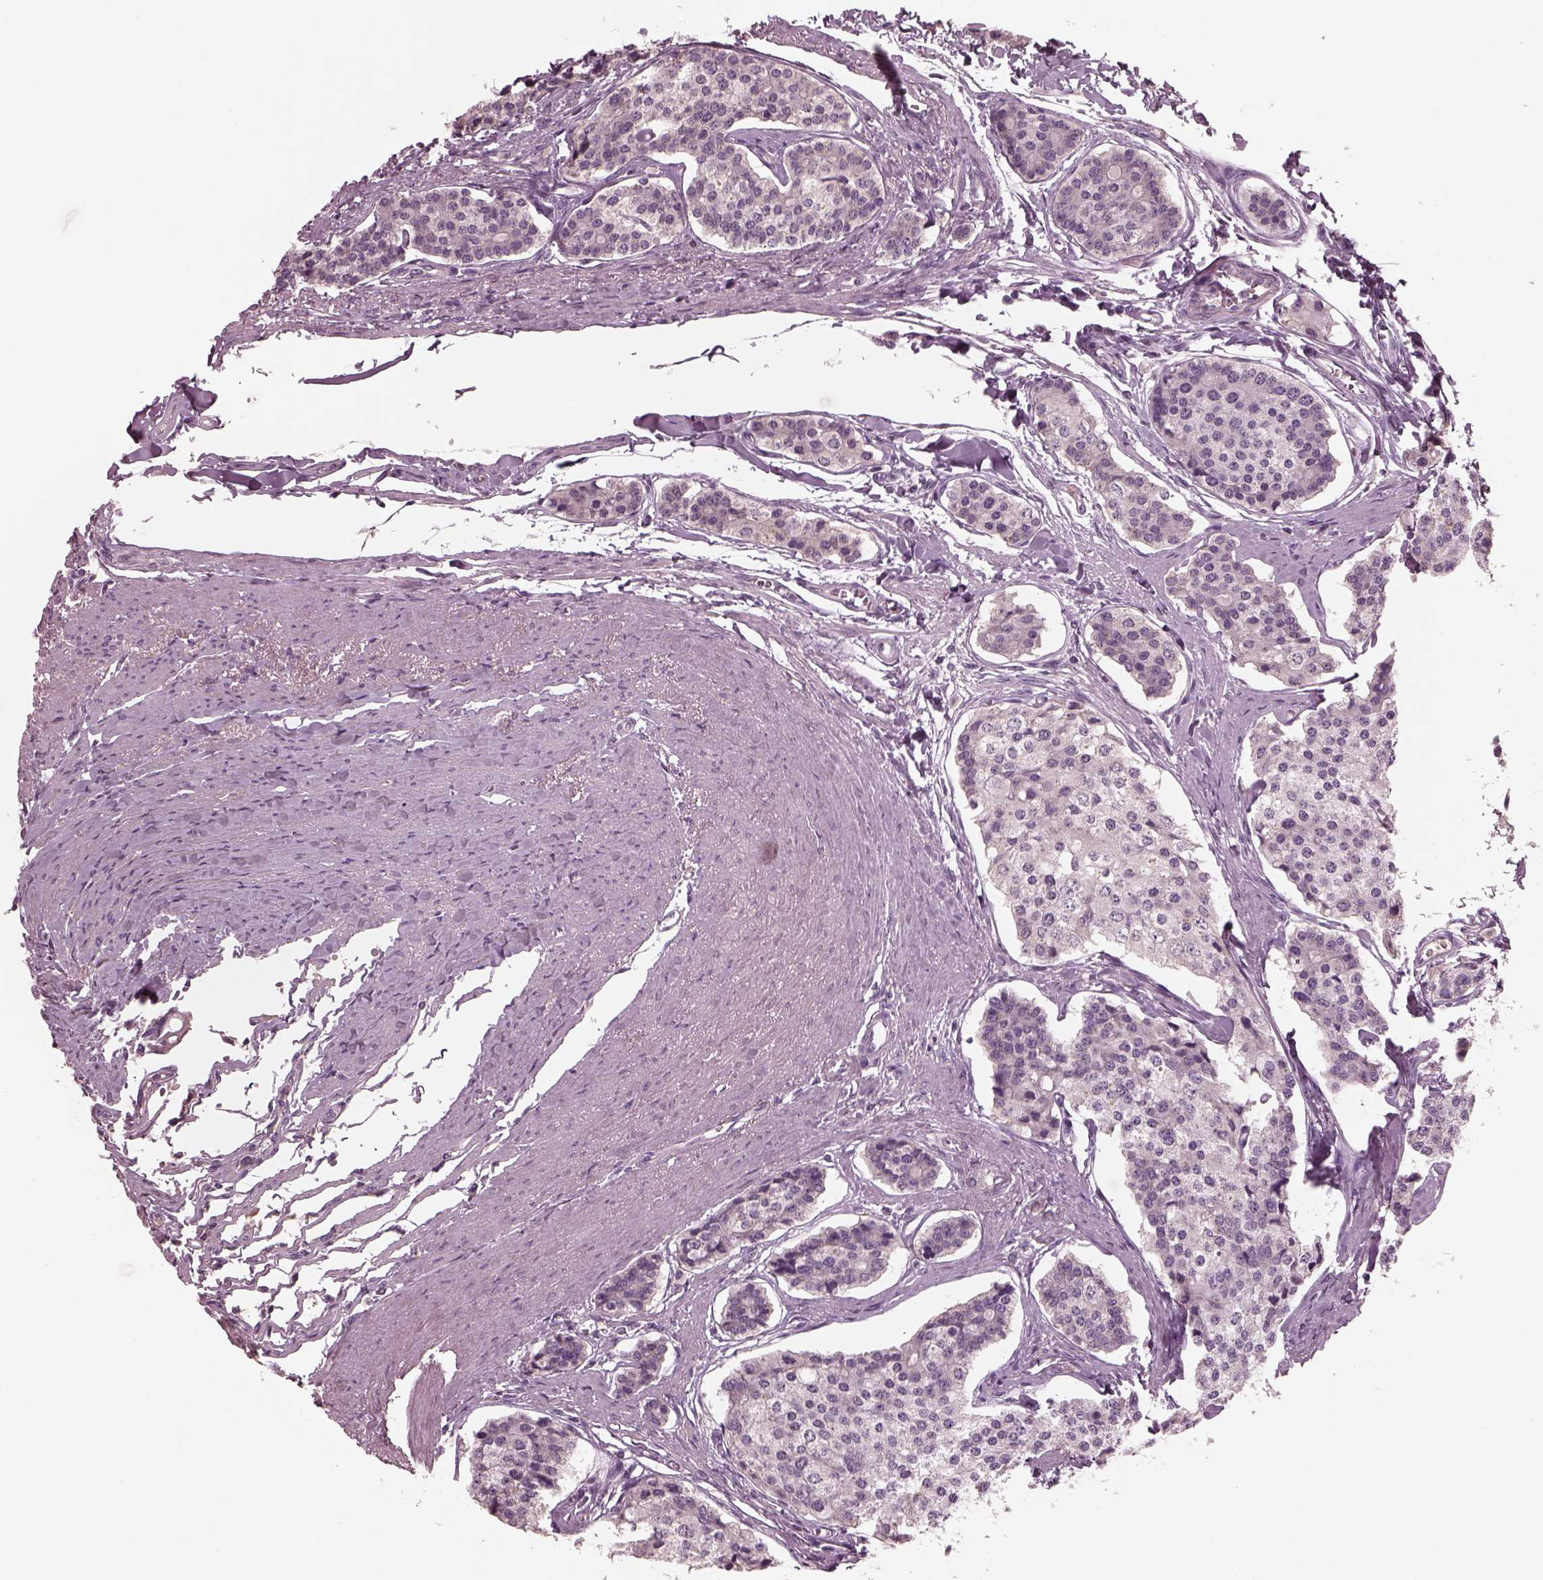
{"staining": {"intensity": "negative", "quantity": "none", "location": "none"}, "tissue": "carcinoid", "cell_type": "Tumor cells", "image_type": "cancer", "snomed": [{"axis": "morphology", "description": "Carcinoid, malignant, NOS"}, {"axis": "topography", "description": "Small intestine"}], "caption": "High magnification brightfield microscopy of carcinoid stained with DAB (3,3'-diaminobenzidine) (brown) and counterstained with hematoxylin (blue): tumor cells show no significant staining.", "gene": "PORCN", "patient": {"sex": "female", "age": 65}}